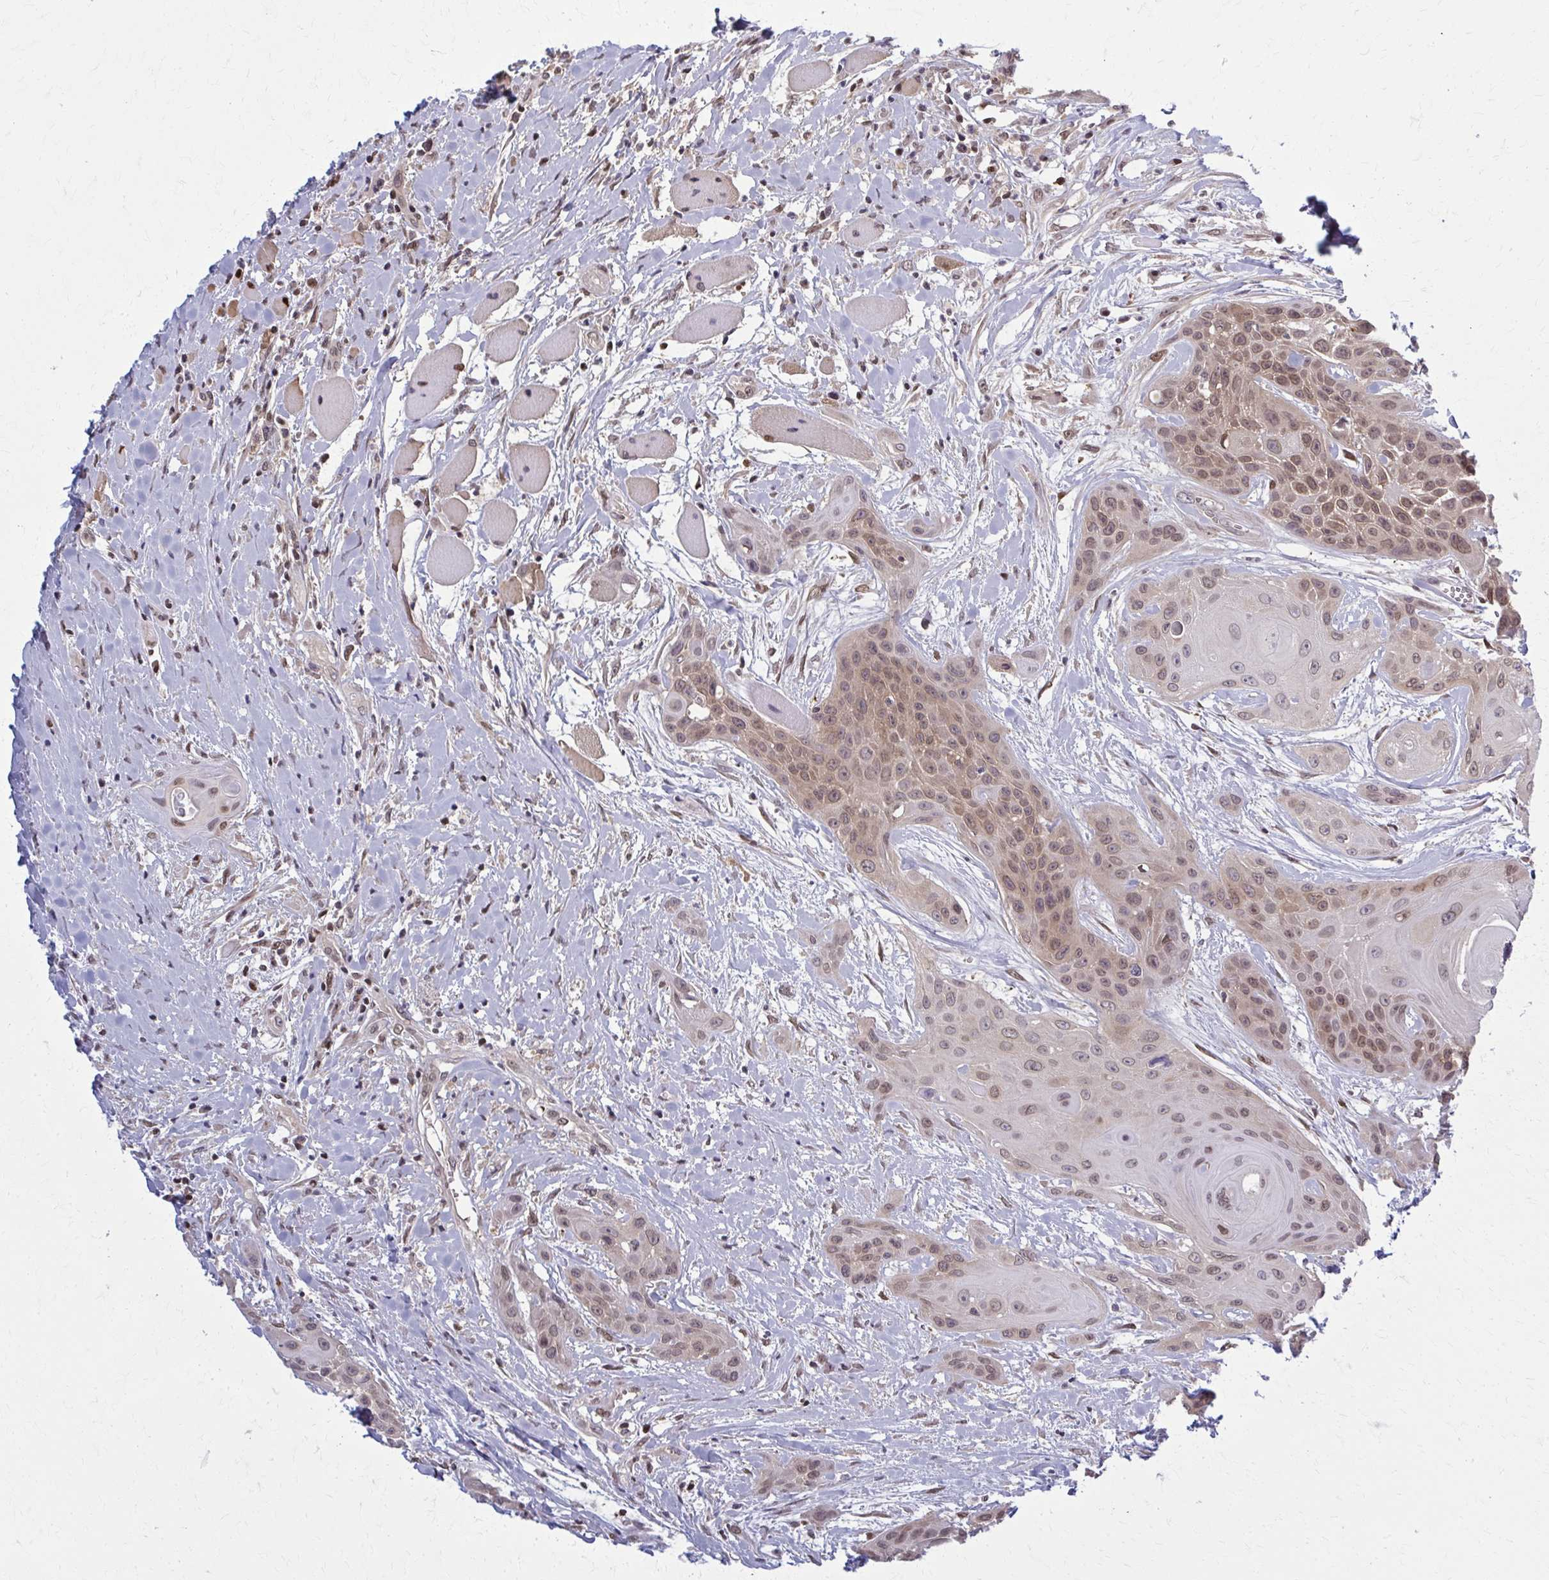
{"staining": {"intensity": "weak", "quantity": ">75%", "location": "cytoplasmic/membranous,nuclear"}, "tissue": "head and neck cancer", "cell_type": "Tumor cells", "image_type": "cancer", "snomed": [{"axis": "morphology", "description": "Squamous cell carcinoma, NOS"}, {"axis": "topography", "description": "Head-Neck"}], "caption": "This is an image of immunohistochemistry (IHC) staining of head and neck cancer (squamous cell carcinoma), which shows weak expression in the cytoplasmic/membranous and nuclear of tumor cells.", "gene": "MDH1", "patient": {"sex": "female", "age": 73}}